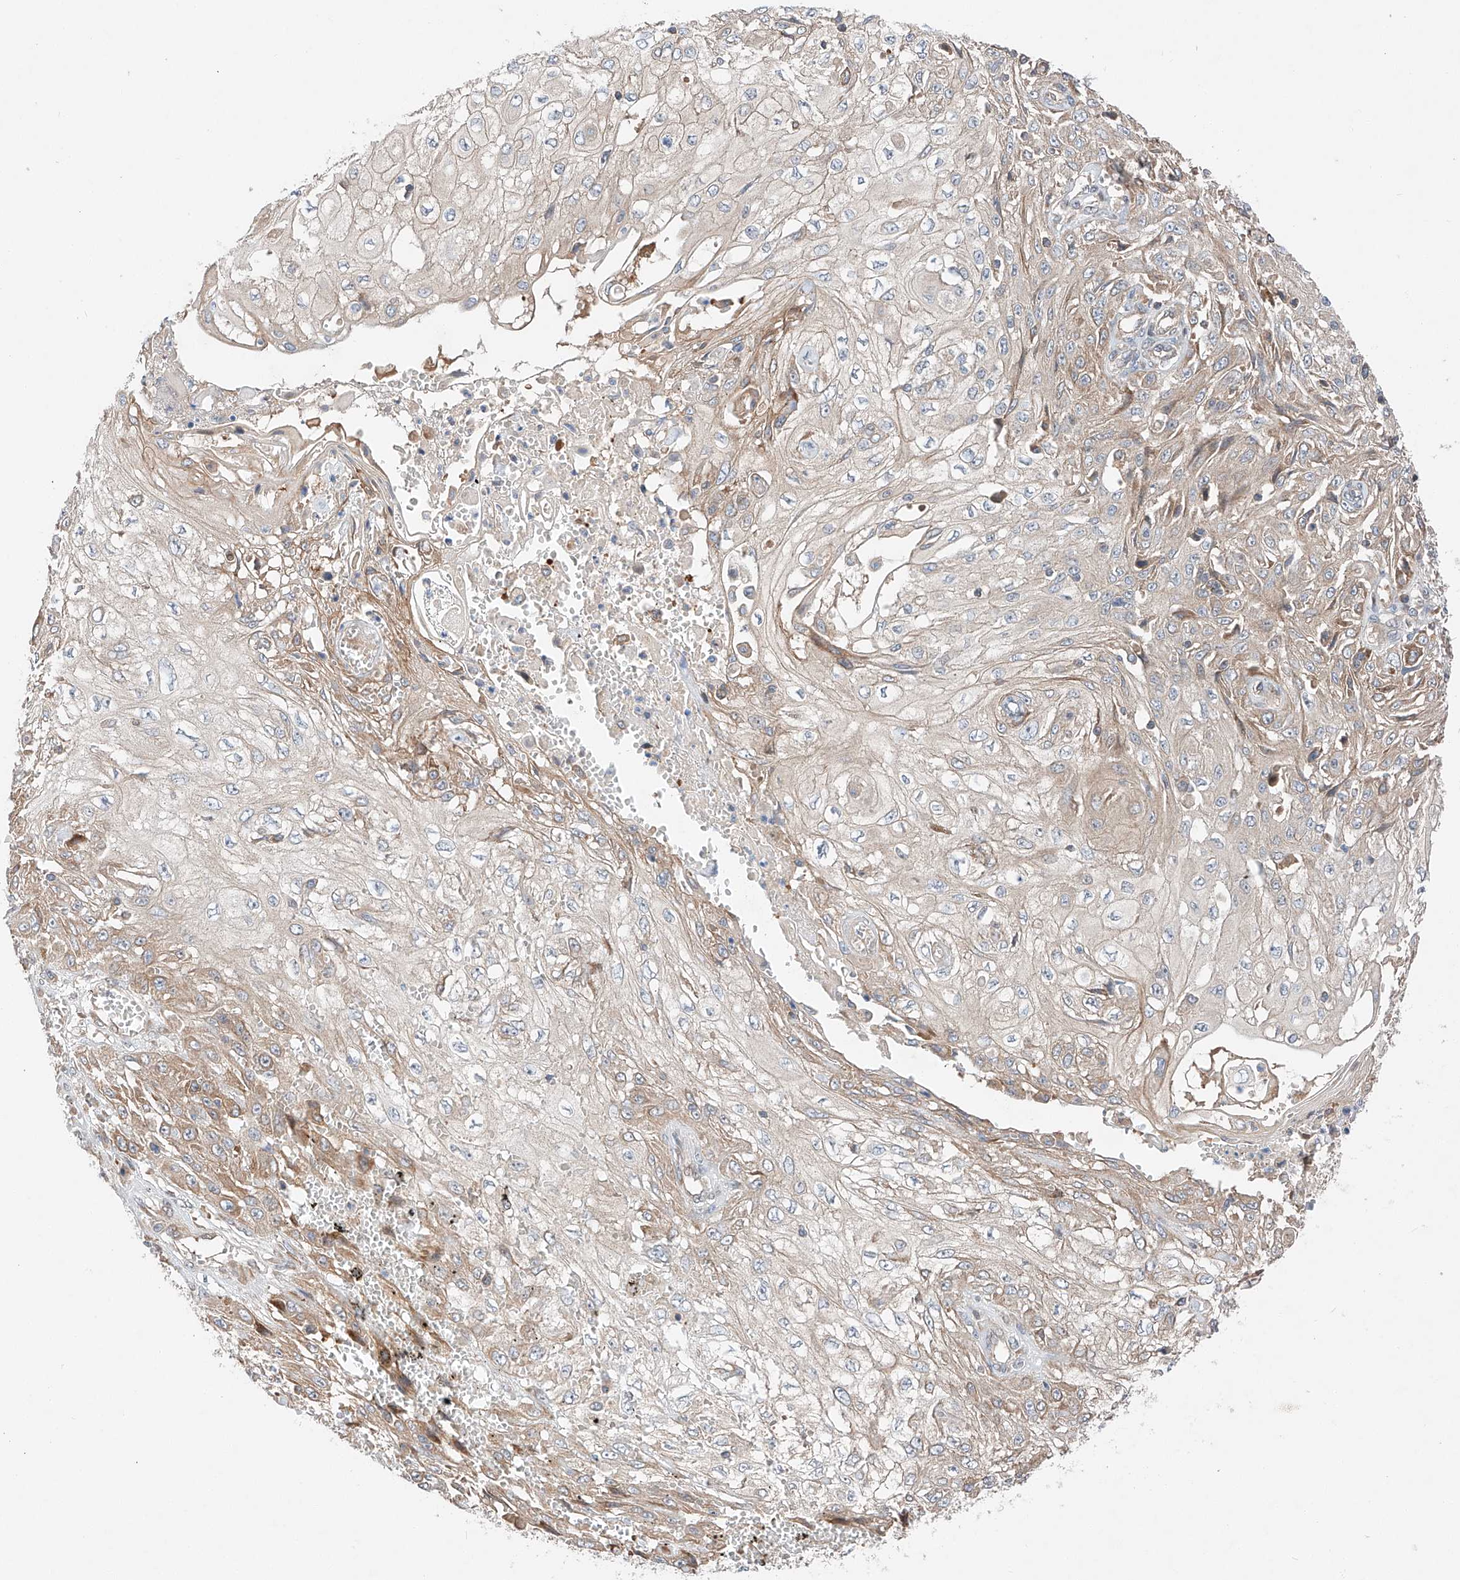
{"staining": {"intensity": "weak", "quantity": "25%-75%", "location": "cytoplasmic/membranous"}, "tissue": "skin cancer", "cell_type": "Tumor cells", "image_type": "cancer", "snomed": [{"axis": "morphology", "description": "Squamous cell carcinoma, NOS"}, {"axis": "morphology", "description": "Squamous cell carcinoma, metastatic, NOS"}, {"axis": "topography", "description": "Skin"}, {"axis": "topography", "description": "Lymph node"}], "caption": "This is an image of immunohistochemistry staining of skin cancer (metastatic squamous cell carcinoma), which shows weak expression in the cytoplasmic/membranous of tumor cells.", "gene": "RUSC1", "patient": {"sex": "male", "age": 75}}